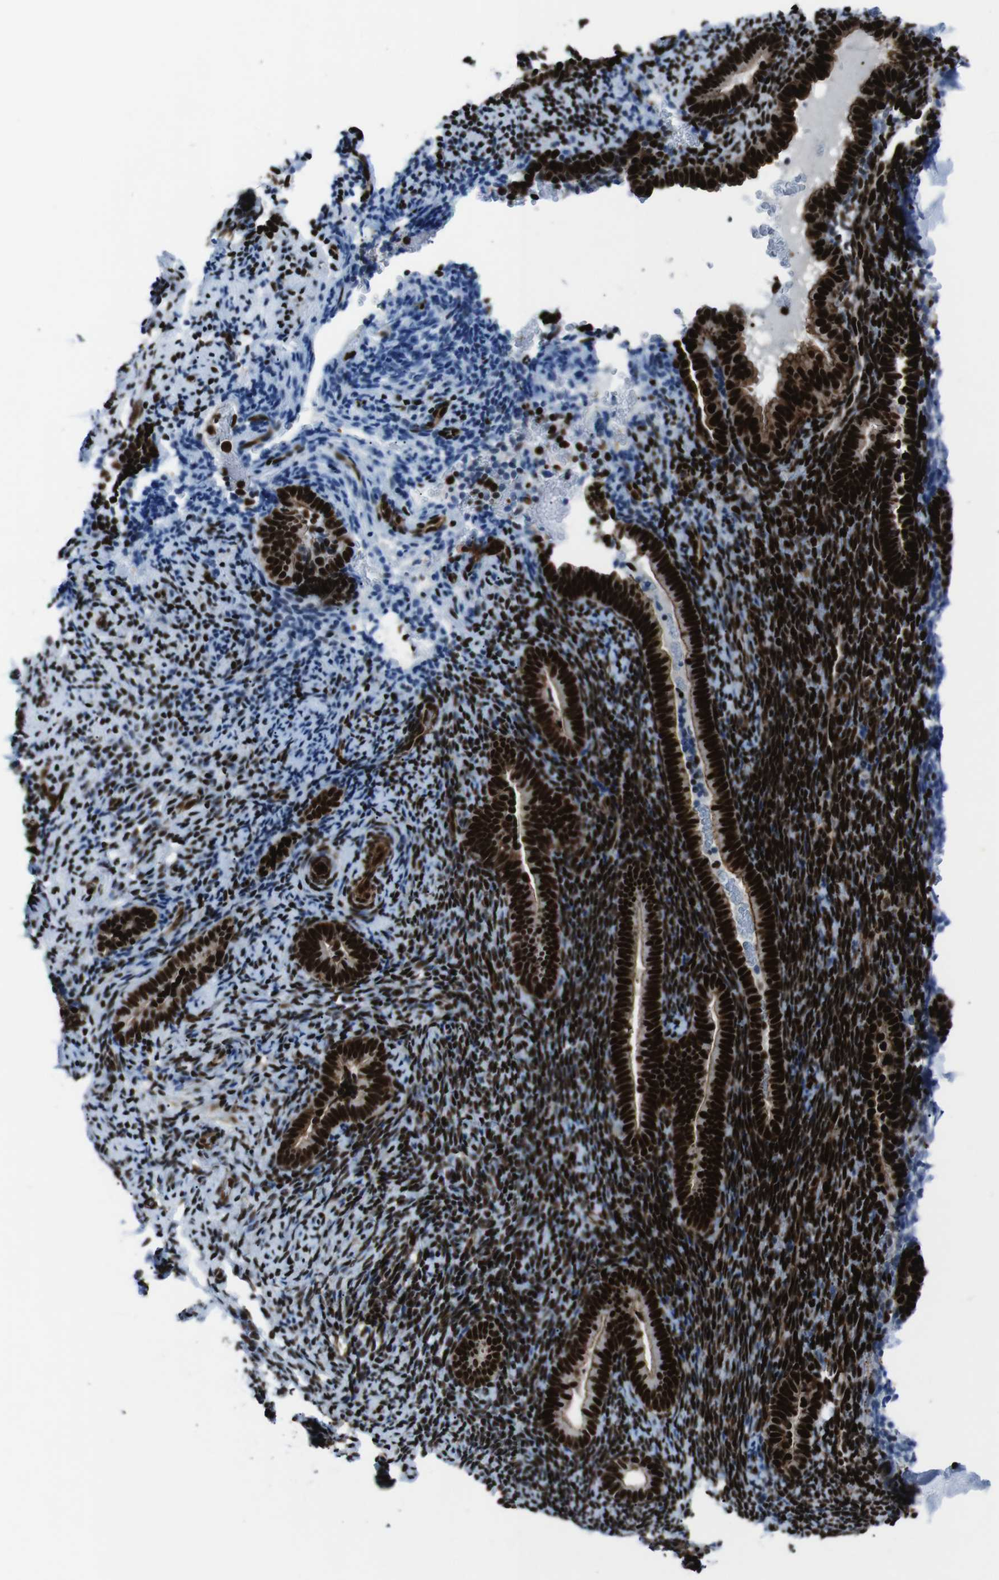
{"staining": {"intensity": "strong", "quantity": ">75%", "location": "nuclear"}, "tissue": "endometrium", "cell_type": "Cells in endometrial stroma", "image_type": "normal", "snomed": [{"axis": "morphology", "description": "Normal tissue, NOS"}, {"axis": "topography", "description": "Endometrium"}], "caption": "Cells in endometrial stroma demonstrate strong nuclear staining in approximately >75% of cells in normal endometrium.", "gene": "HNRNPU", "patient": {"sex": "female", "age": 51}}